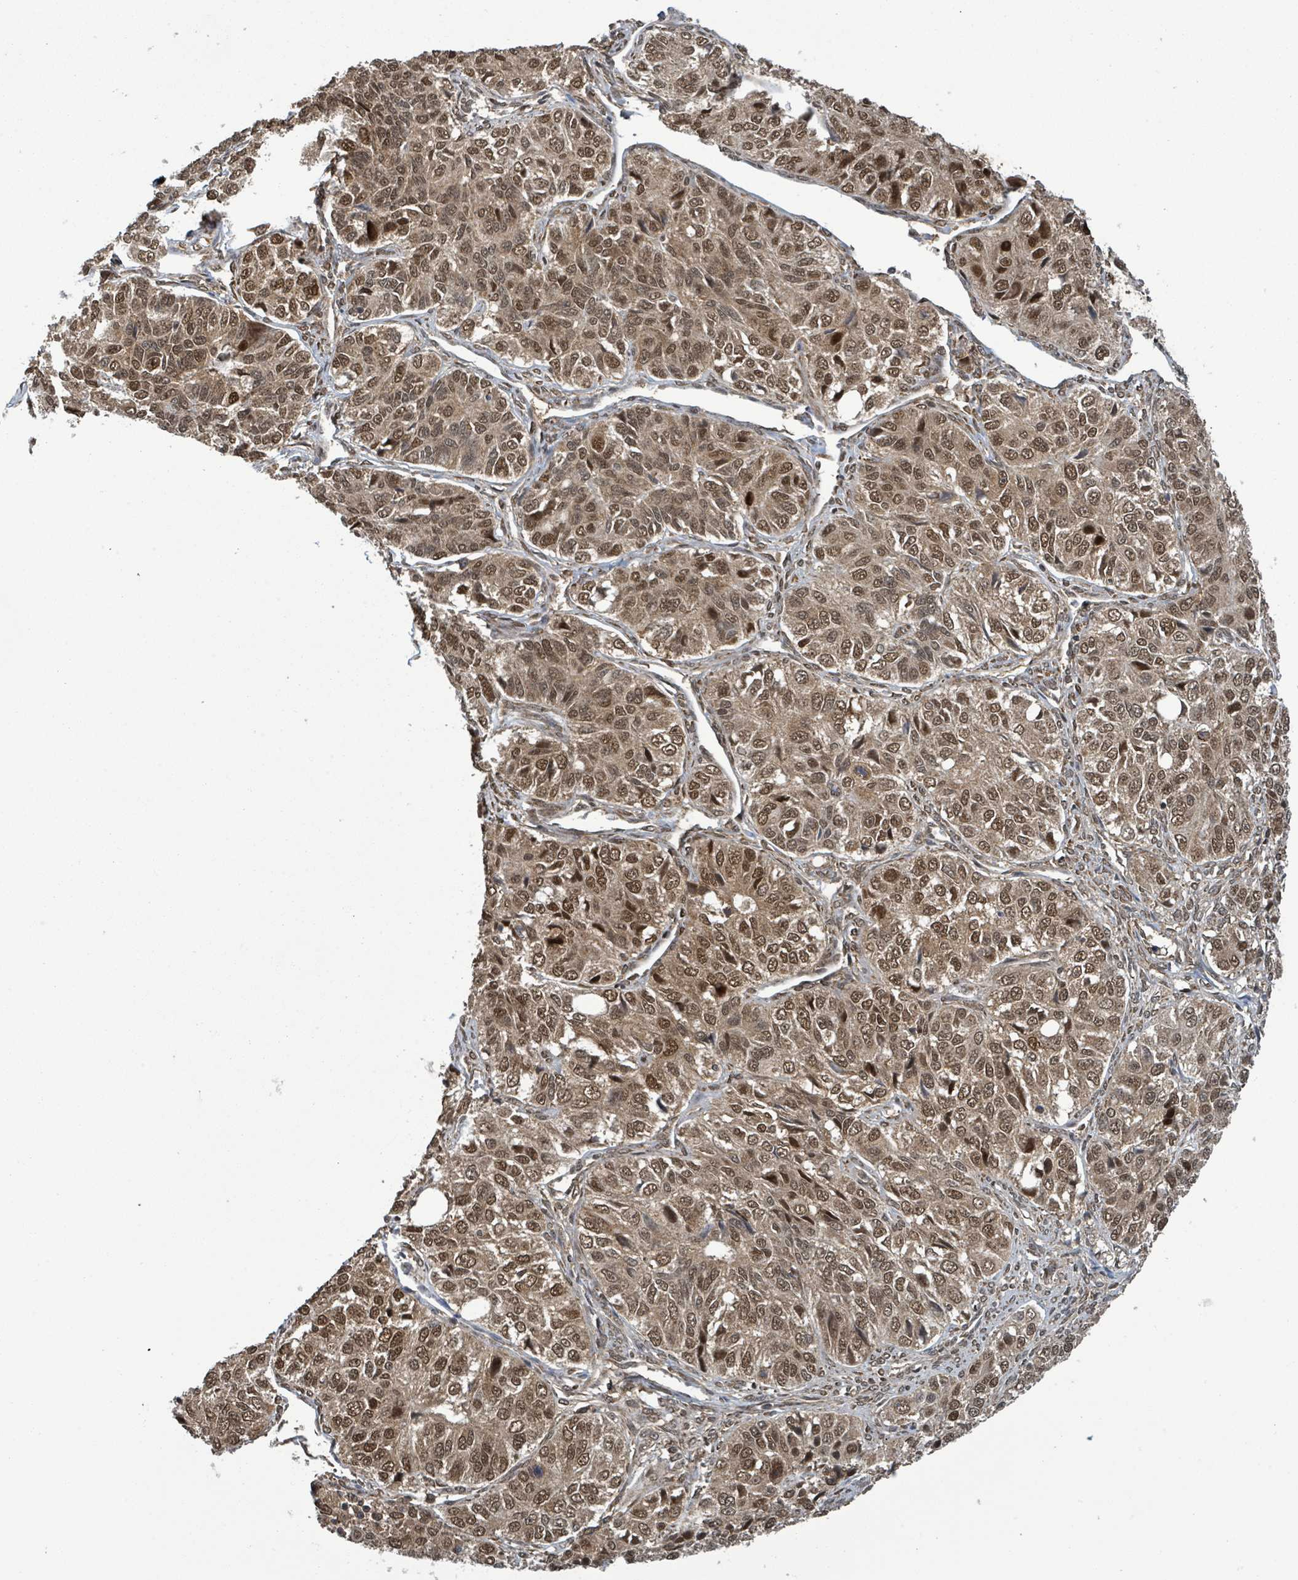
{"staining": {"intensity": "moderate", "quantity": ">75%", "location": "cytoplasmic/membranous,nuclear"}, "tissue": "ovarian cancer", "cell_type": "Tumor cells", "image_type": "cancer", "snomed": [{"axis": "morphology", "description": "Carcinoma, endometroid"}, {"axis": "topography", "description": "Ovary"}], "caption": "Protein staining exhibits moderate cytoplasmic/membranous and nuclear staining in approximately >75% of tumor cells in endometroid carcinoma (ovarian).", "gene": "KLC1", "patient": {"sex": "female", "age": 51}}